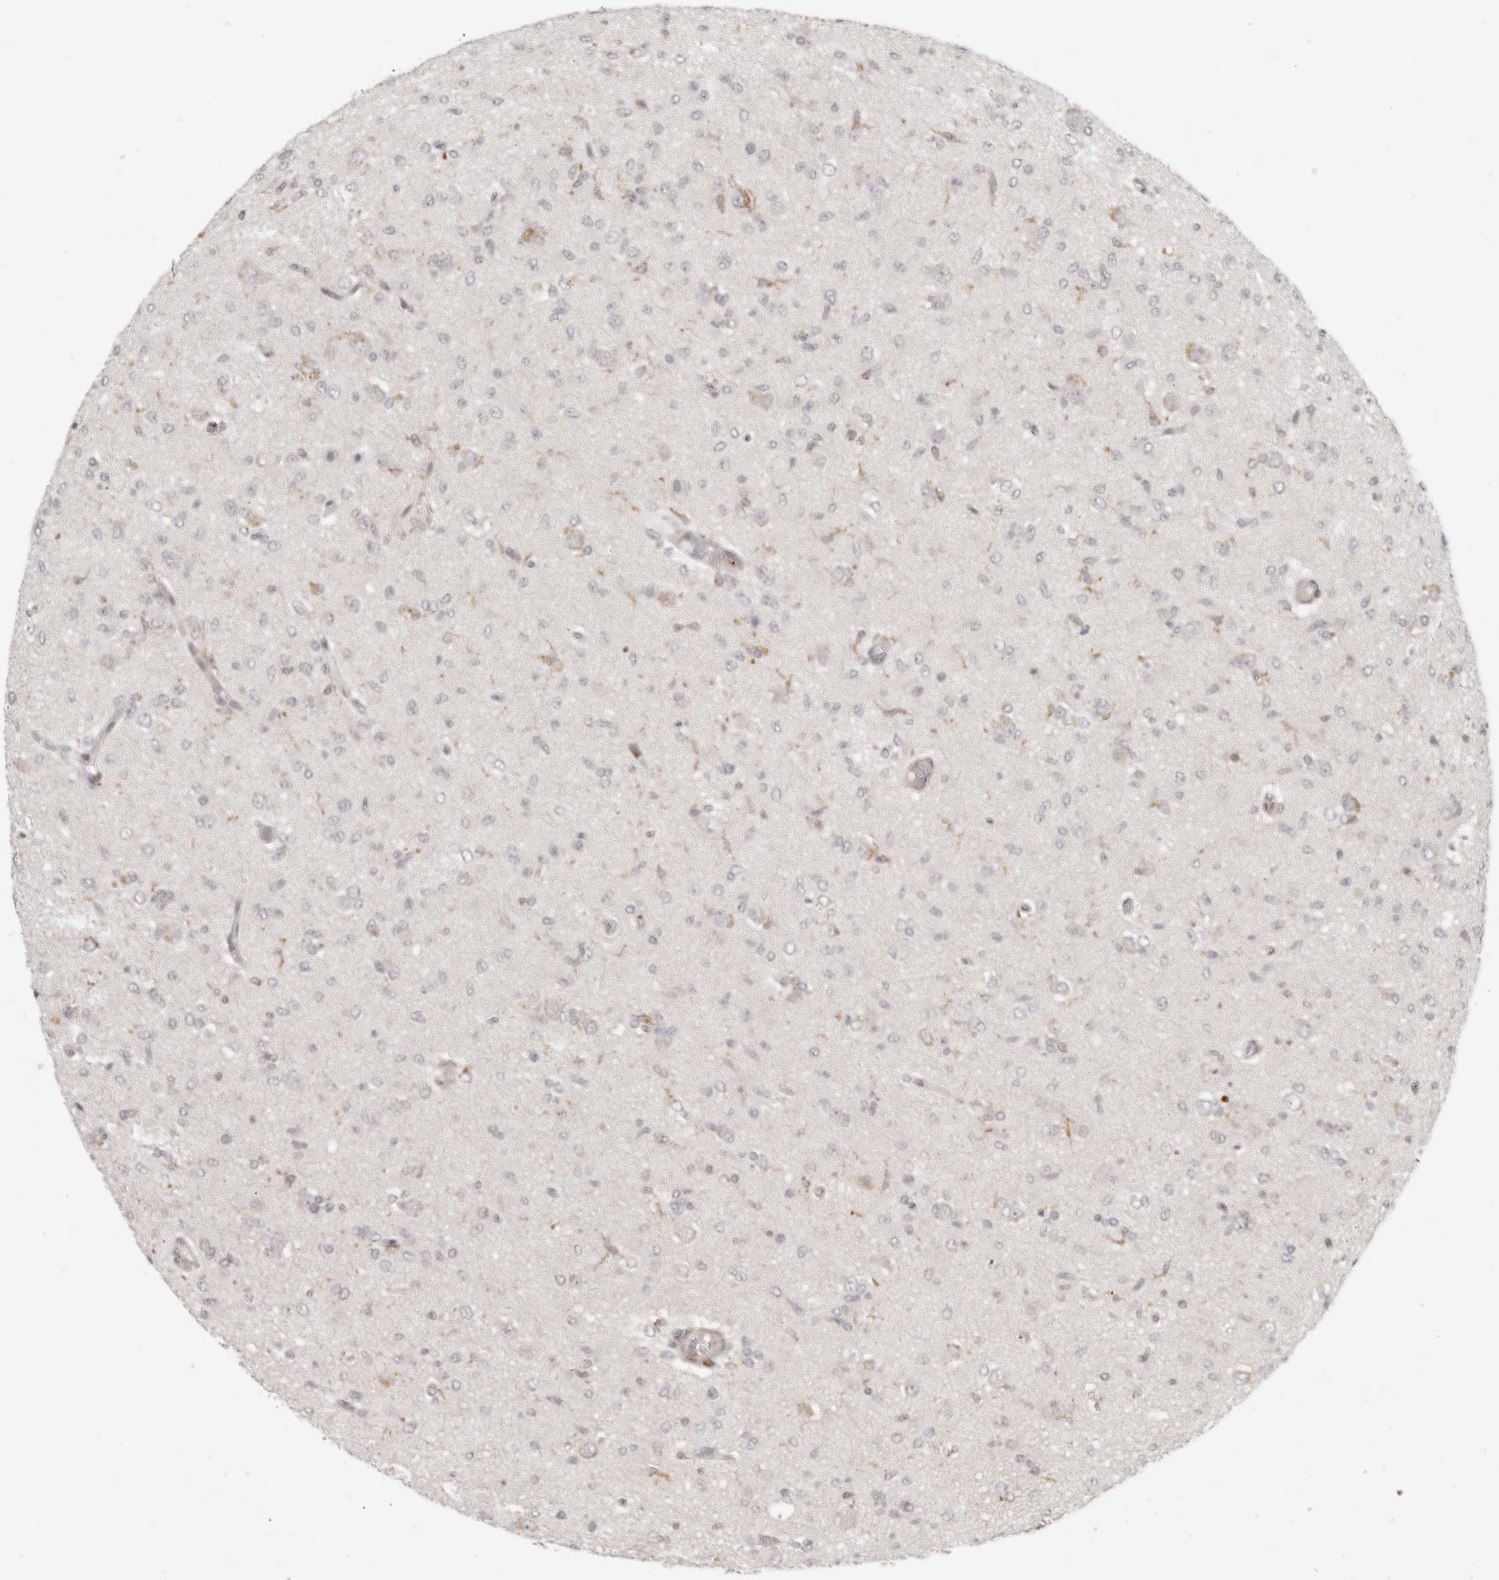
{"staining": {"intensity": "weak", "quantity": "<25%", "location": "cytoplasmic/membranous"}, "tissue": "glioma", "cell_type": "Tumor cells", "image_type": "cancer", "snomed": [{"axis": "morphology", "description": "Glioma, malignant, High grade"}, {"axis": "topography", "description": "Brain"}], "caption": "IHC photomicrograph of neoplastic tissue: malignant glioma (high-grade) stained with DAB demonstrates no significant protein staining in tumor cells.", "gene": "SH3KBP1", "patient": {"sex": "female", "age": 59}}